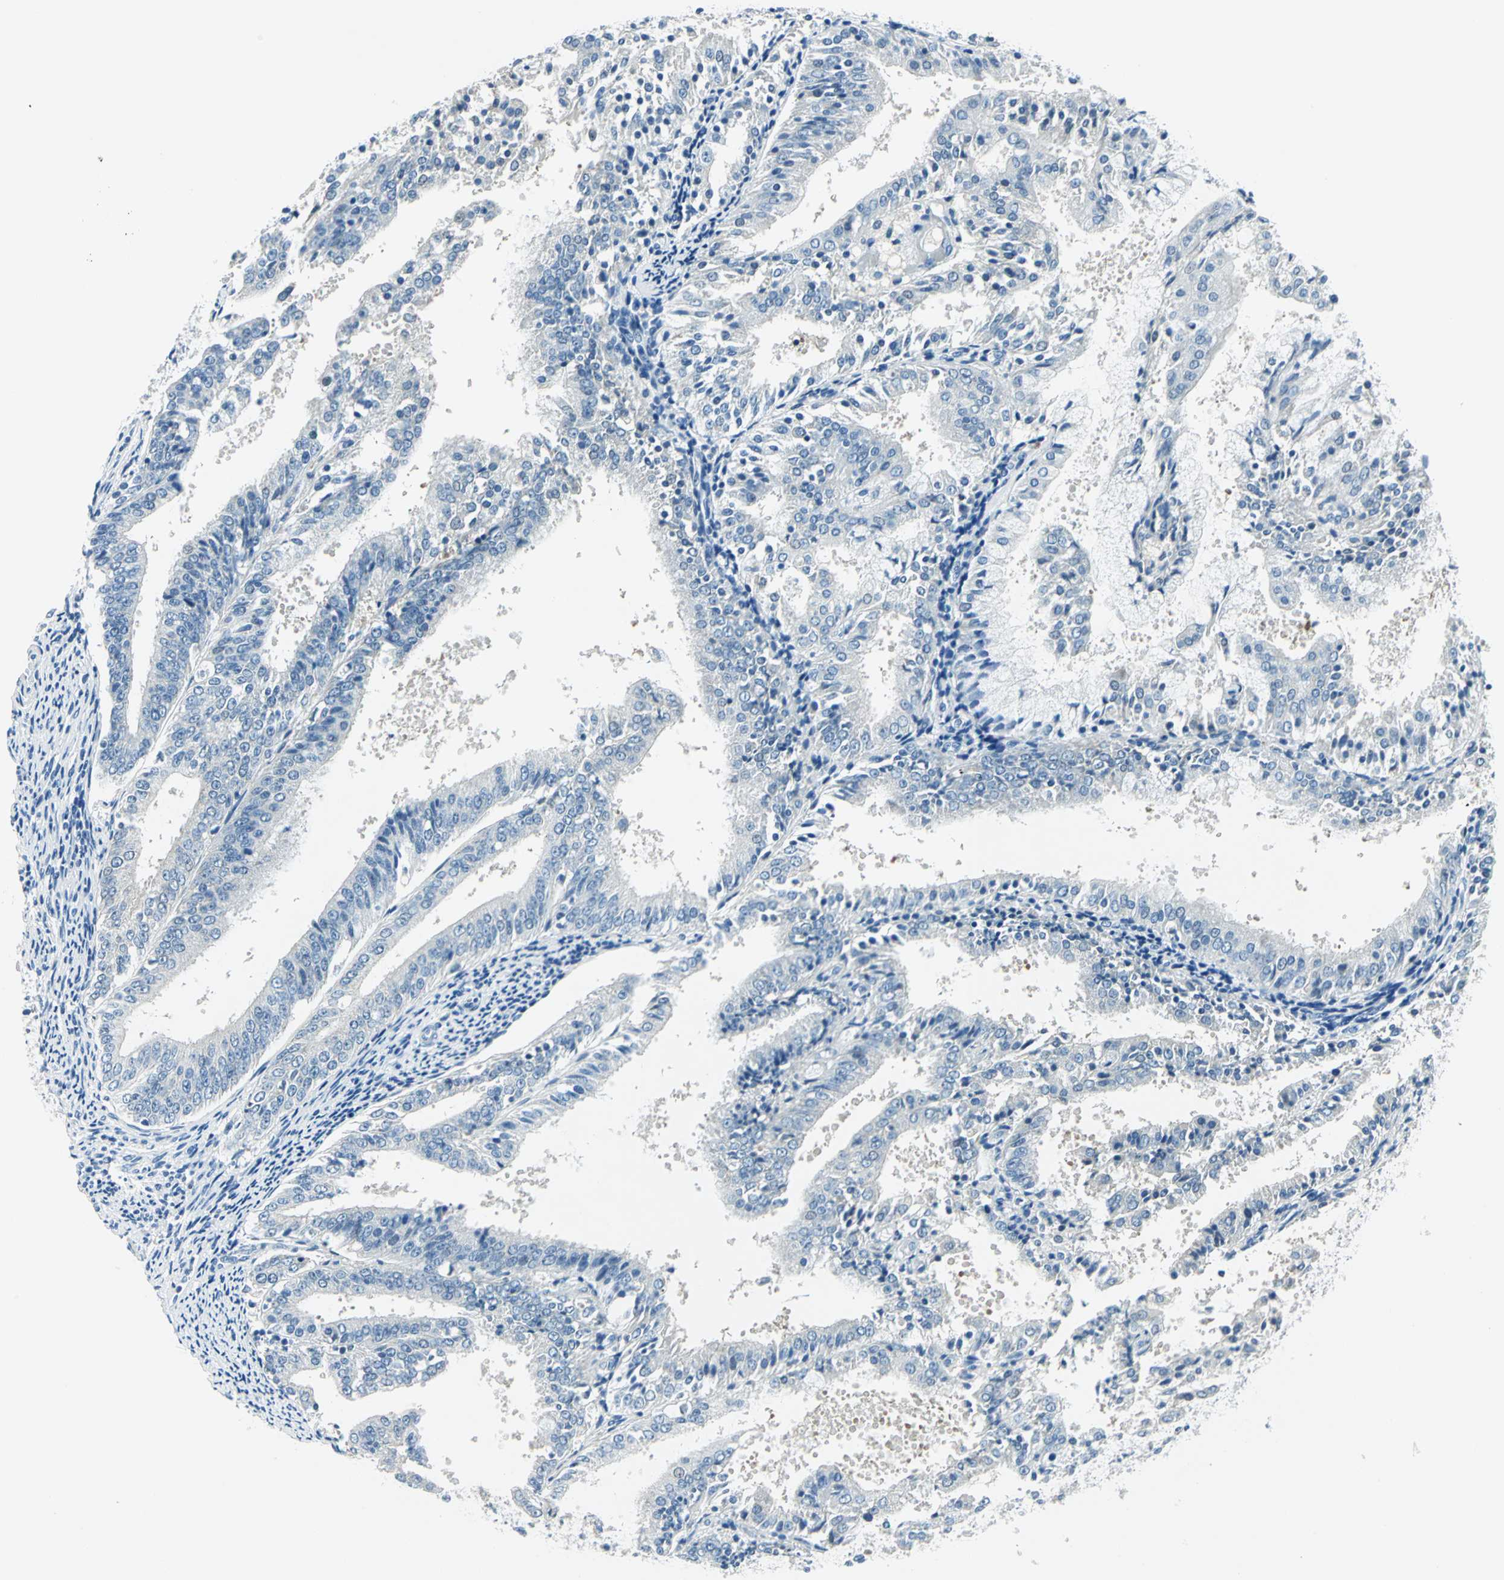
{"staining": {"intensity": "negative", "quantity": "none", "location": "none"}, "tissue": "endometrial cancer", "cell_type": "Tumor cells", "image_type": "cancer", "snomed": [{"axis": "morphology", "description": "Adenocarcinoma, NOS"}, {"axis": "topography", "description": "Endometrium"}], "caption": "This micrograph is of endometrial cancer stained with immunohistochemistry (IHC) to label a protein in brown with the nuclei are counter-stained blue. There is no positivity in tumor cells.", "gene": "AKR1A1", "patient": {"sex": "female", "age": 63}}